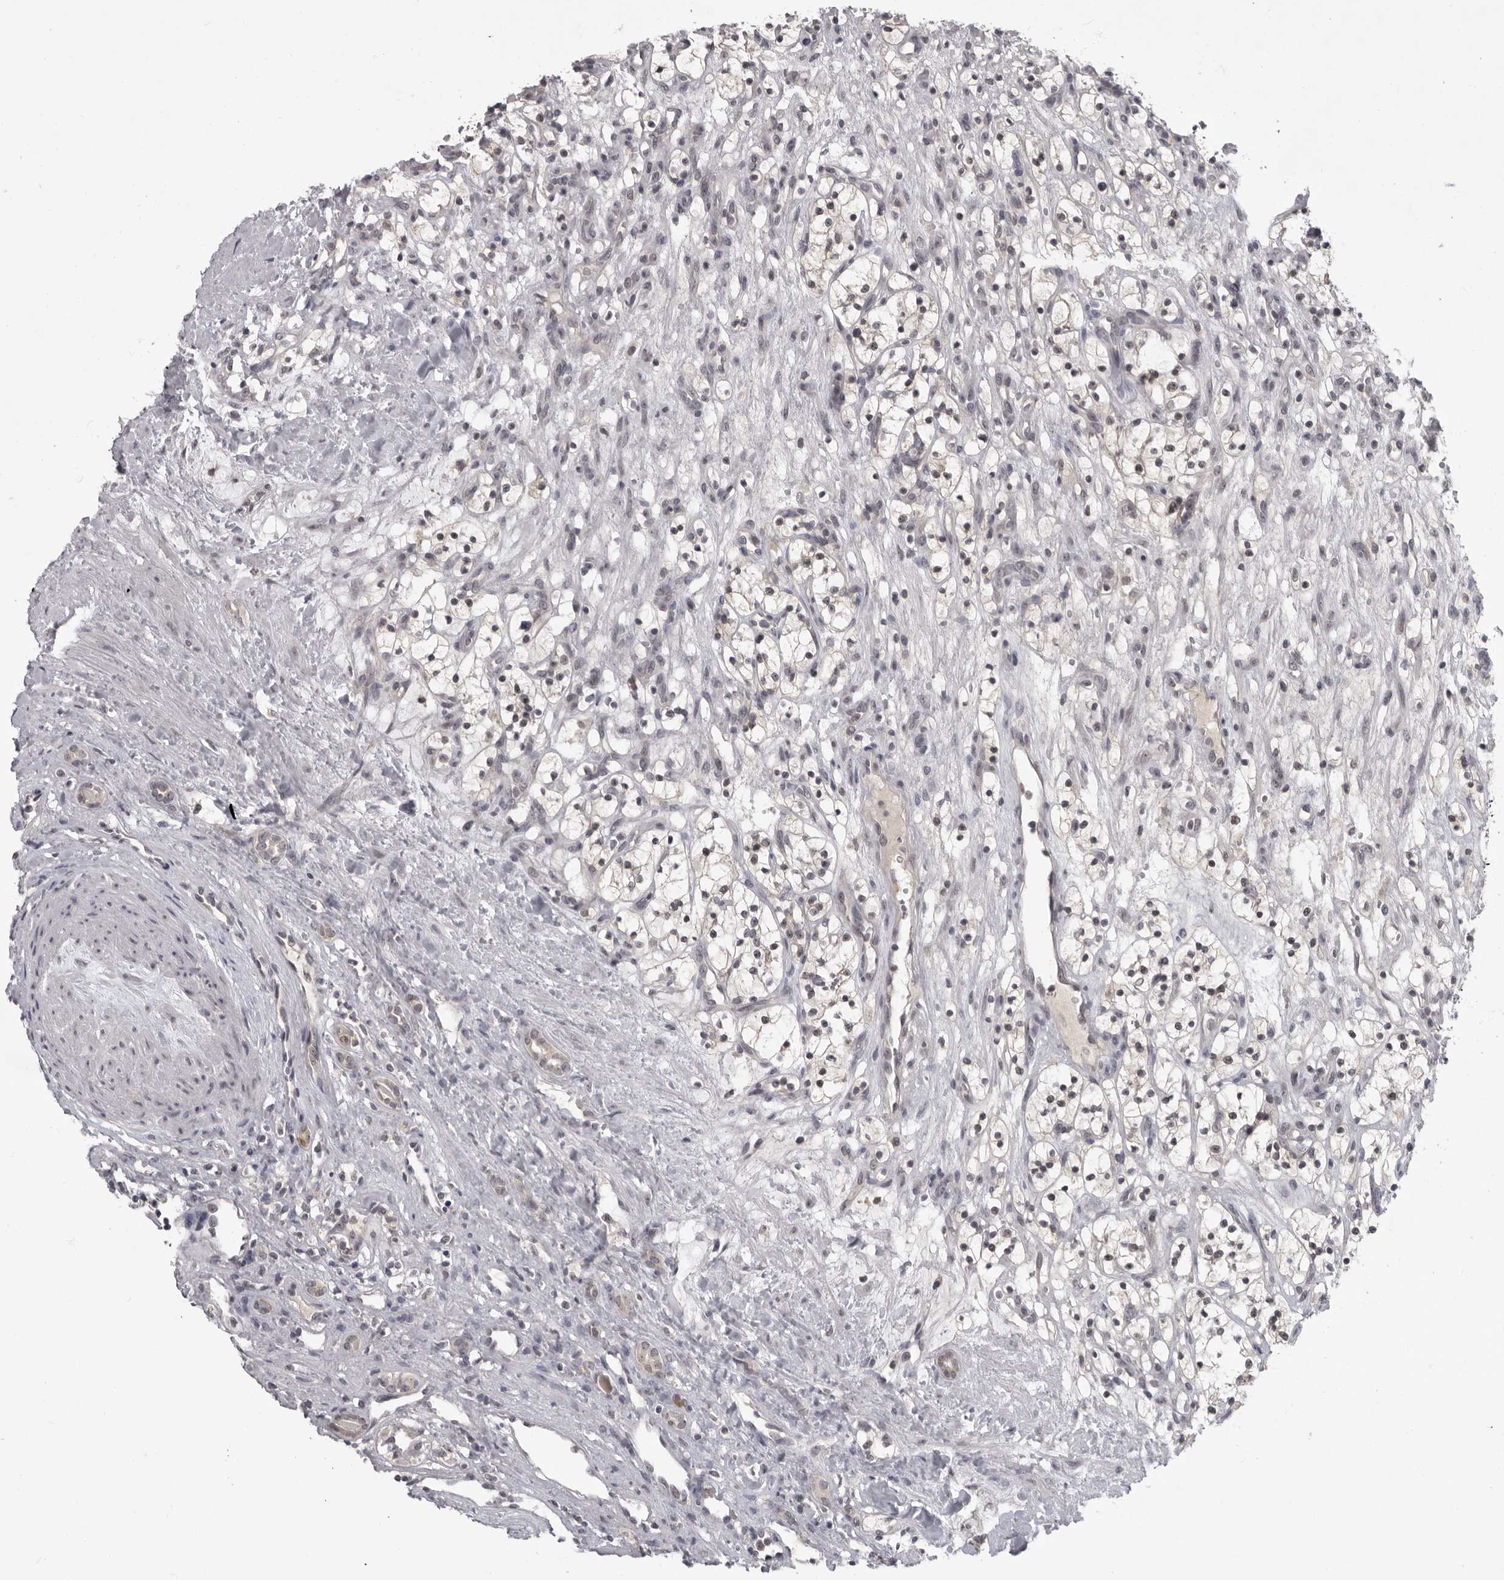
{"staining": {"intensity": "negative", "quantity": "none", "location": "none"}, "tissue": "renal cancer", "cell_type": "Tumor cells", "image_type": "cancer", "snomed": [{"axis": "morphology", "description": "Adenocarcinoma, NOS"}, {"axis": "topography", "description": "Kidney"}], "caption": "There is no significant expression in tumor cells of renal cancer.", "gene": "MRTO4", "patient": {"sex": "female", "age": 57}}